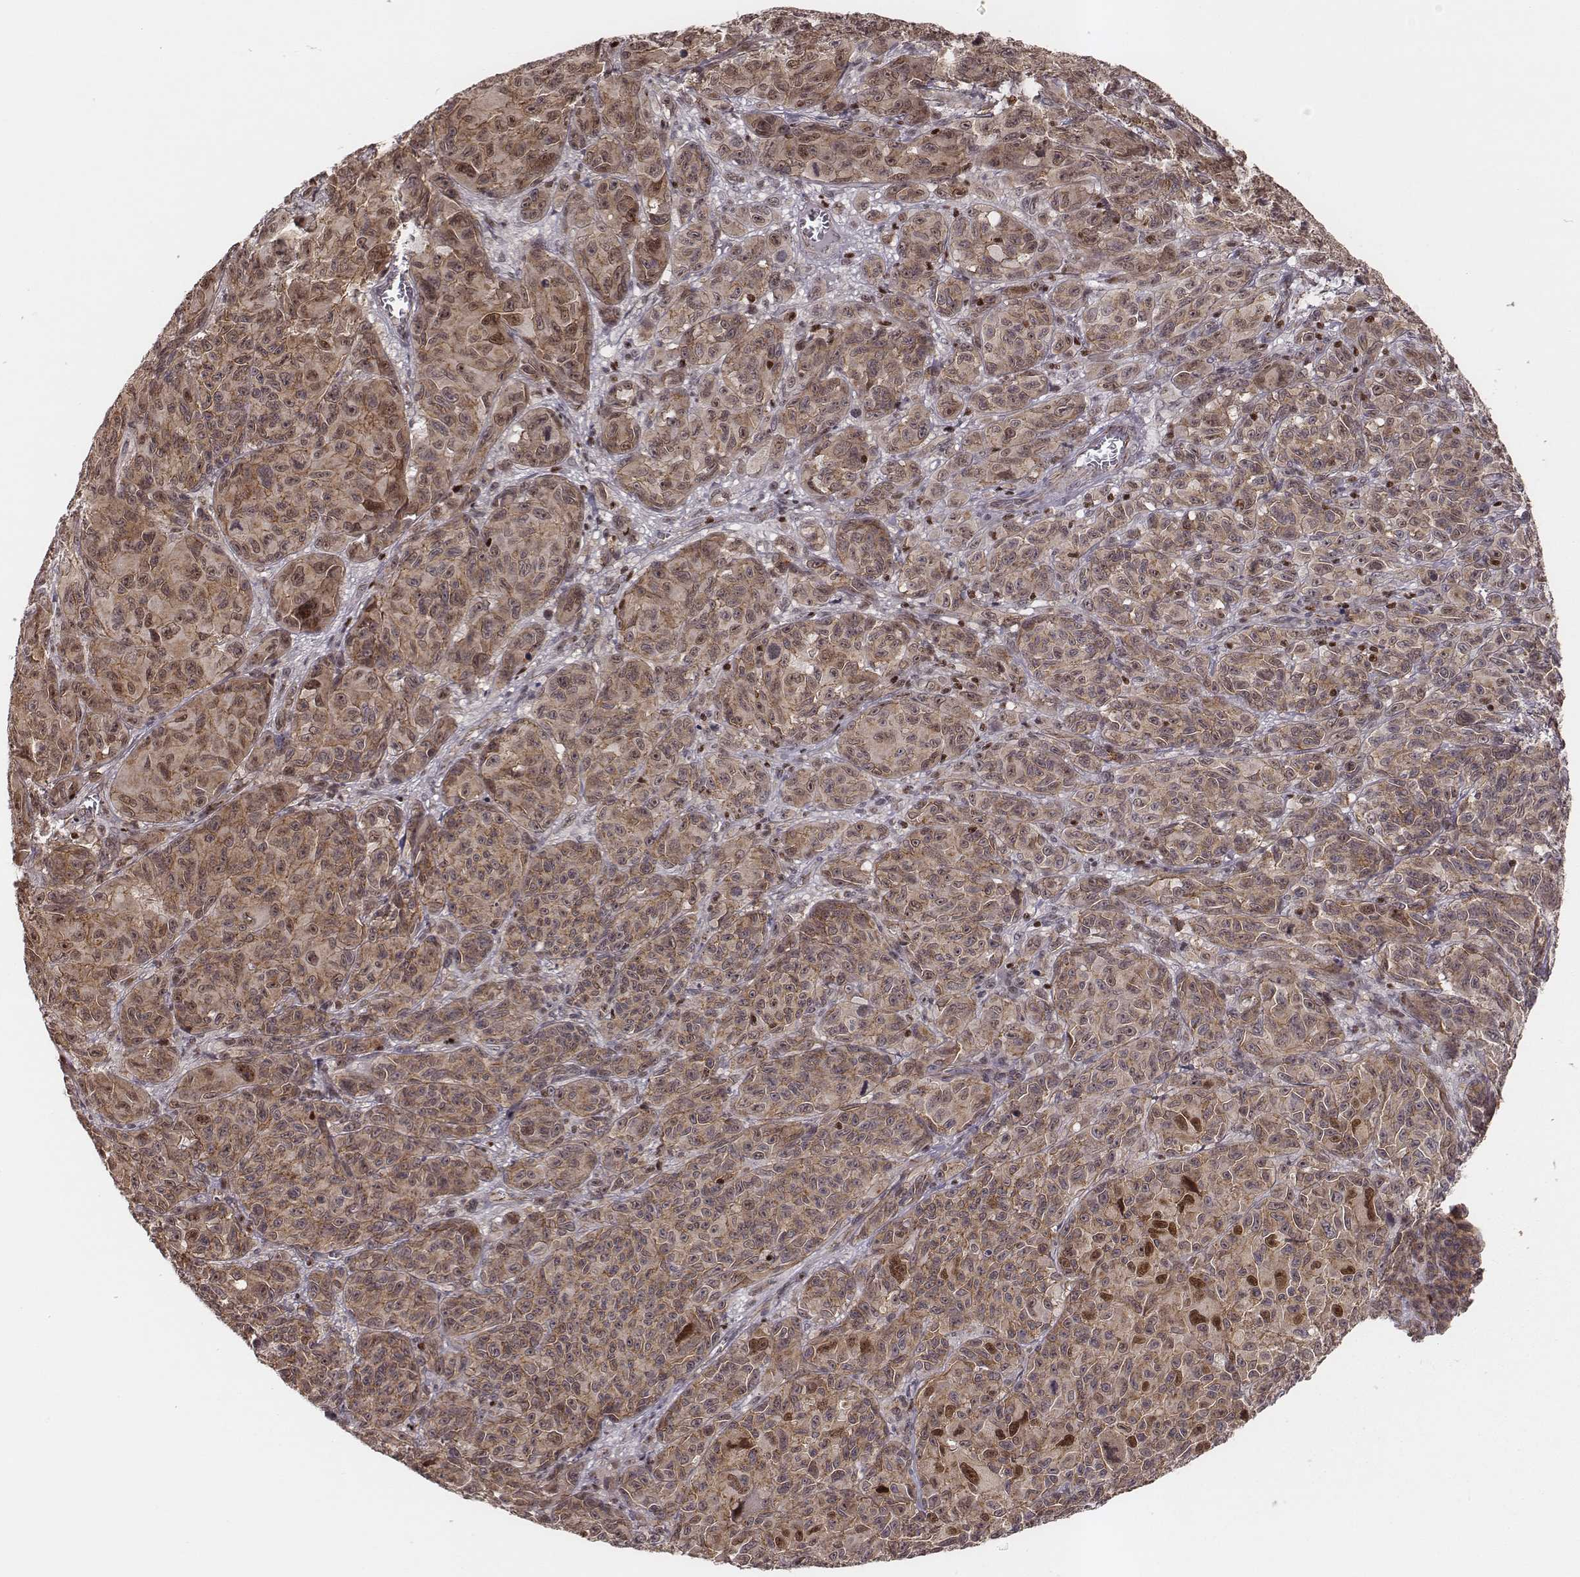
{"staining": {"intensity": "moderate", "quantity": ">75%", "location": "cytoplasmic/membranous,nuclear"}, "tissue": "melanoma", "cell_type": "Tumor cells", "image_type": "cancer", "snomed": [{"axis": "morphology", "description": "Malignant melanoma, NOS"}, {"axis": "topography", "description": "Vulva, labia, clitoris and Bartholin´s gland, NO"}], "caption": "DAB immunohistochemical staining of human malignant melanoma shows moderate cytoplasmic/membranous and nuclear protein expression in about >75% of tumor cells.", "gene": "WDR59", "patient": {"sex": "female", "age": 75}}